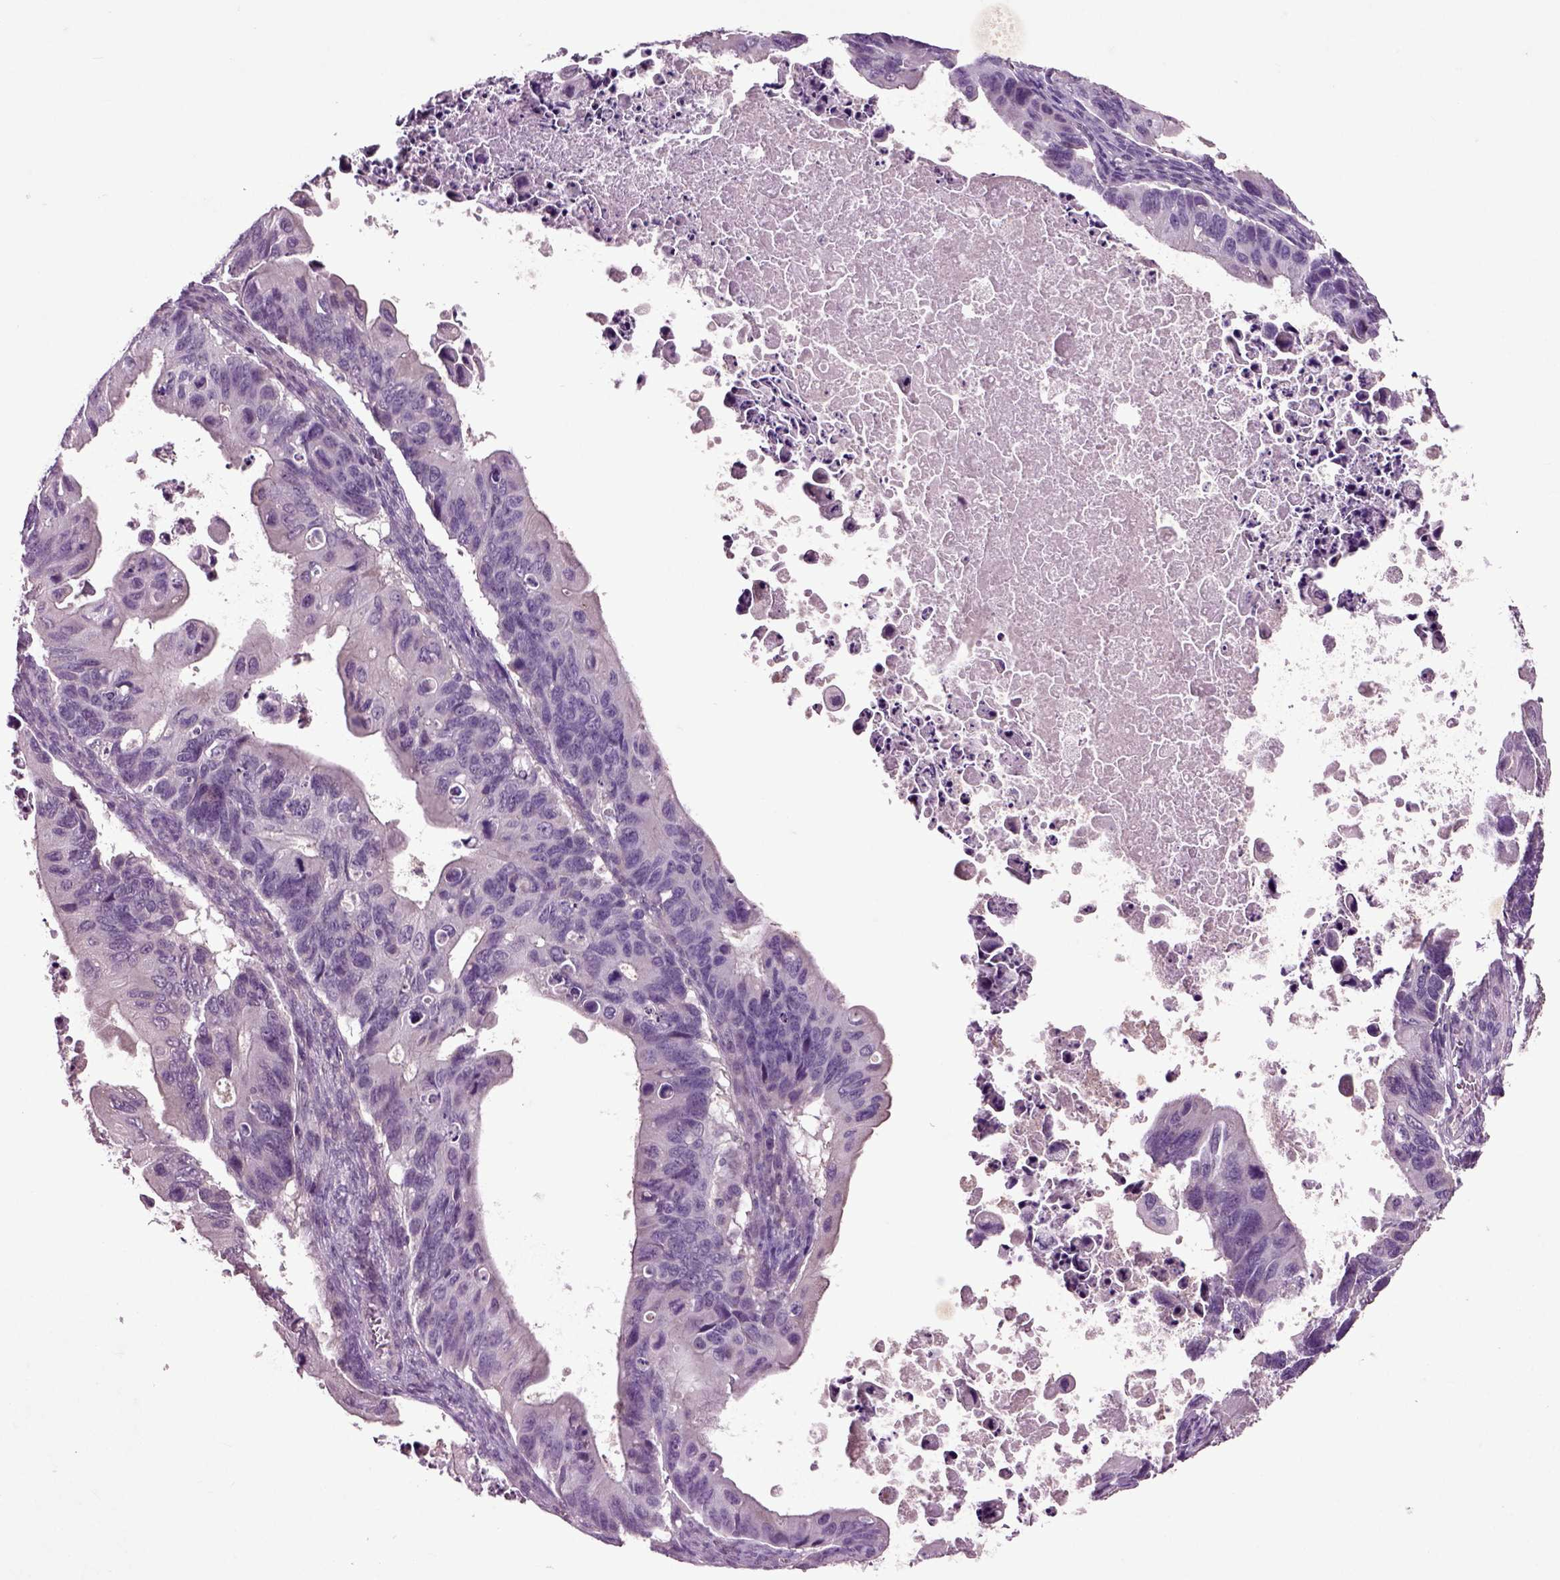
{"staining": {"intensity": "negative", "quantity": "none", "location": "none"}, "tissue": "ovarian cancer", "cell_type": "Tumor cells", "image_type": "cancer", "snomed": [{"axis": "morphology", "description": "Cystadenocarcinoma, mucinous, NOS"}, {"axis": "topography", "description": "Ovary"}], "caption": "Tumor cells are negative for protein expression in human ovarian mucinous cystadenocarcinoma.", "gene": "CRHR1", "patient": {"sex": "female", "age": 64}}